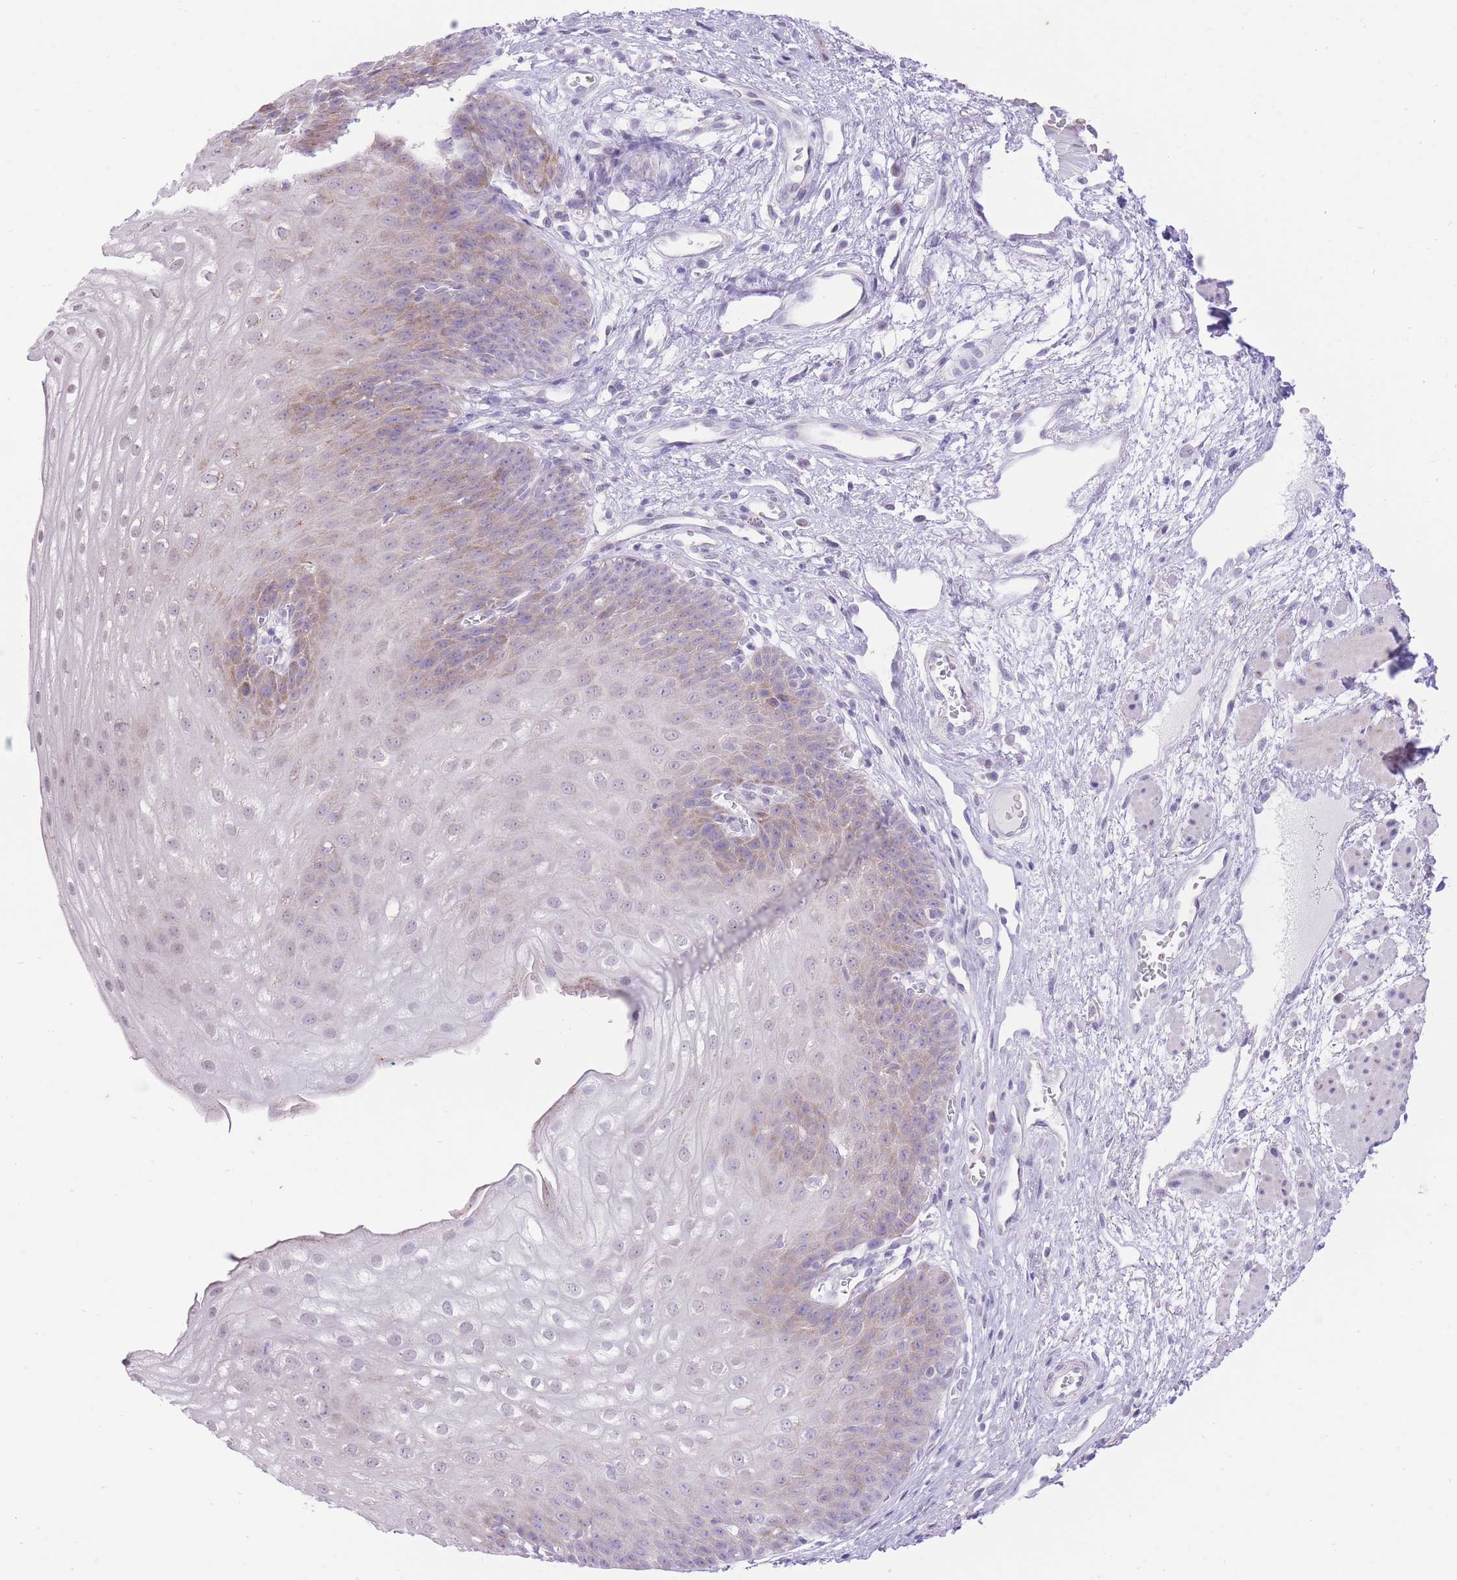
{"staining": {"intensity": "weak", "quantity": "<25%", "location": "cytoplasmic/membranous"}, "tissue": "esophagus", "cell_type": "Squamous epithelial cells", "image_type": "normal", "snomed": [{"axis": "morphology", "description": "Normal tissue, NOS"}, {"axis": "topography", "description": "Esophagus"}], "caption": "Immunohistochemistry of normal human esophagus exhibits no expression in squamous epithelial cells. (DAB (3,3'-diaminobenzidine) immunohistochemistry visualized using brightfield microscopy, high magnification).", "gene": "DENND2D", "patient": {"sex": "male", "age": 71}}